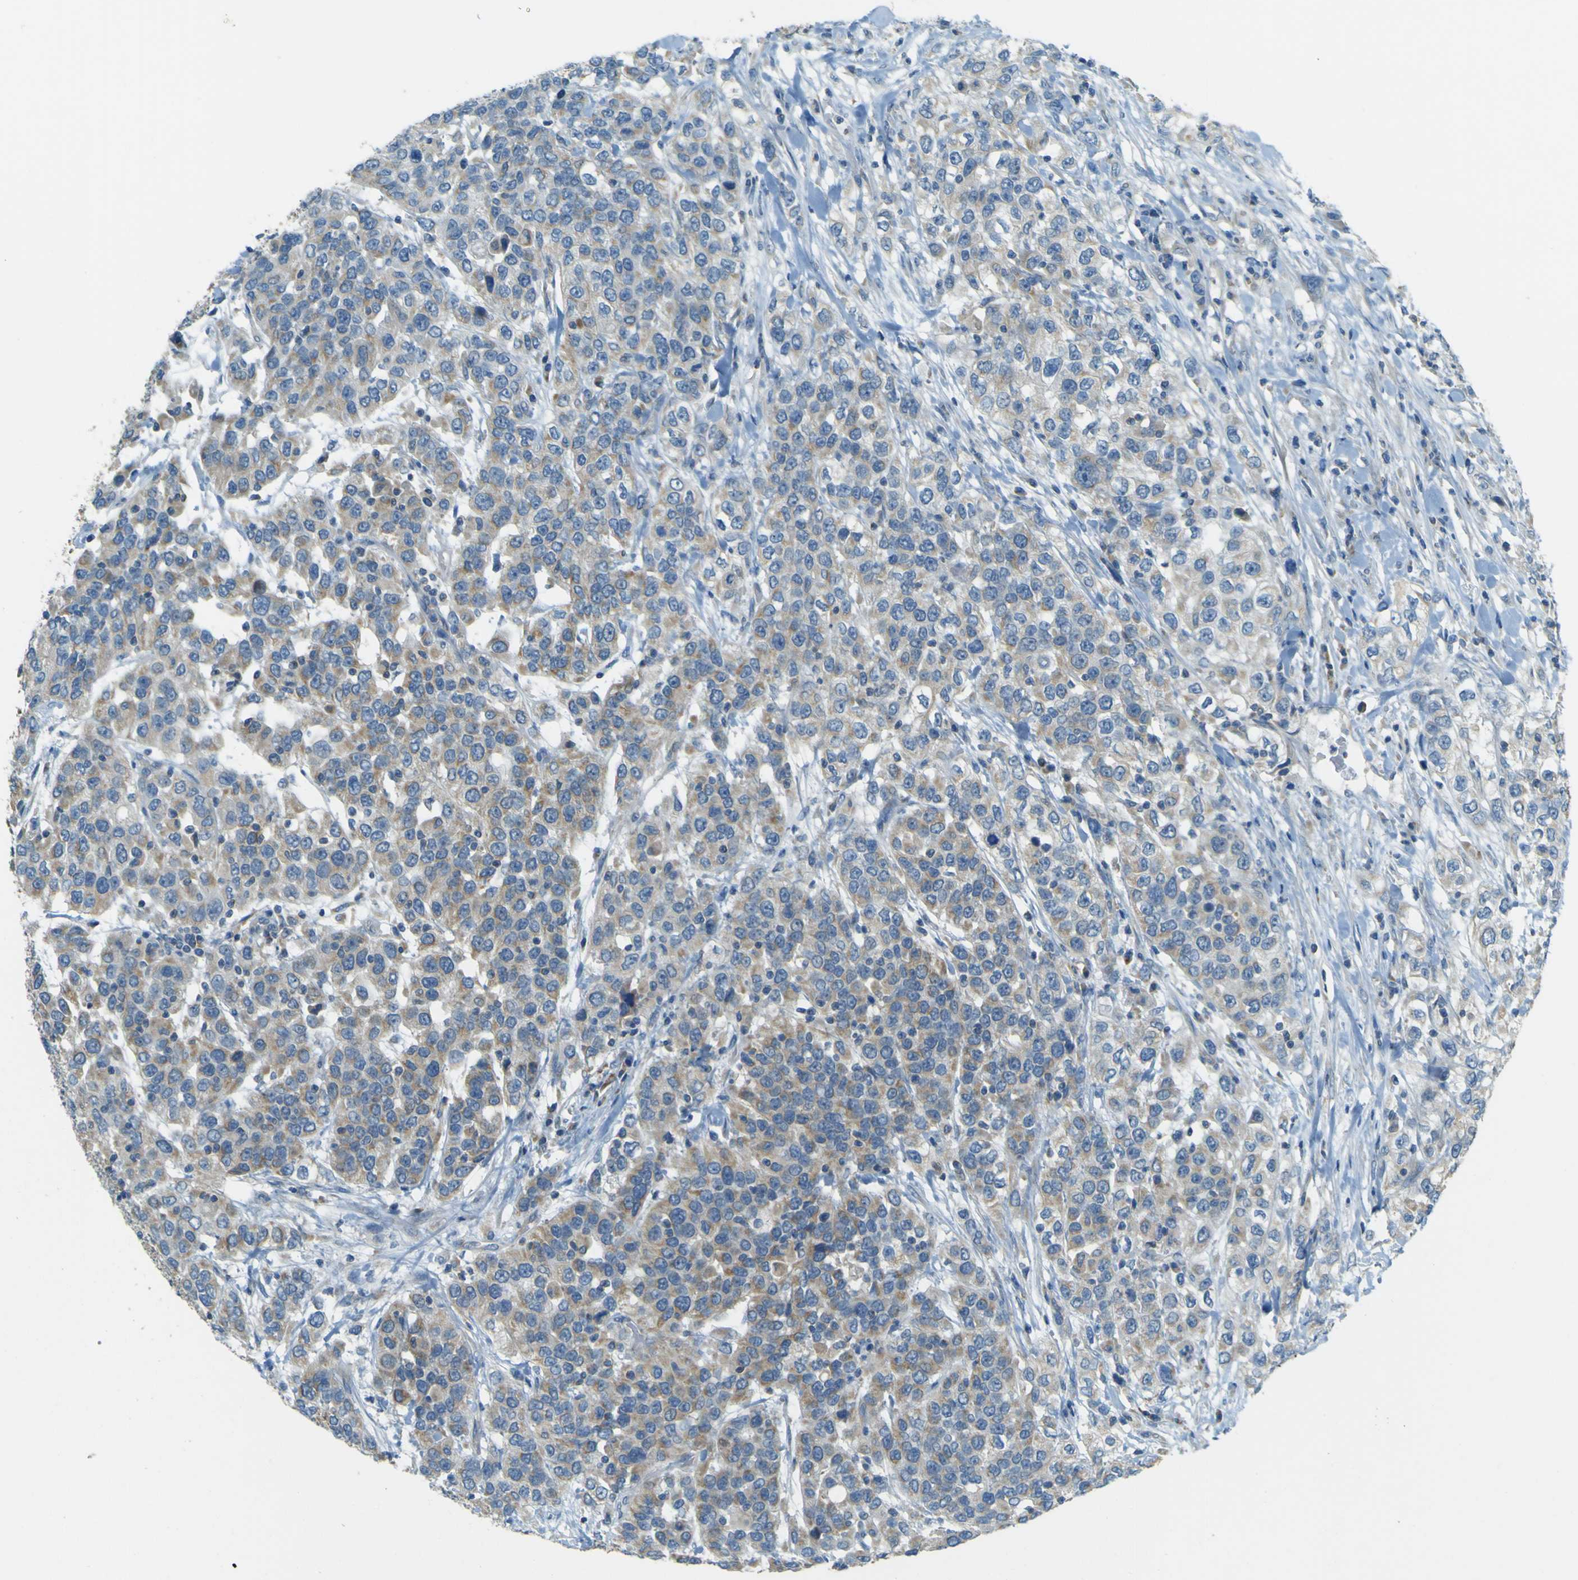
{"staining": {"intensity": "weak", "quantity": "25%-75%", "location": "cytoplasmic/membranous"}, "tissue": "urothelial cancer", "cell_type": "Tumor cells", "image_type": "cancer", "snomed": [{"axis": "morphology", "description": "Urothelial carcinoma, High grade"}, {"axis": "topography", "description": "Urinary bladder"}], "caption": "There is low levels of weak cytoplasmic/membranous positivity in tumor cells of urothelial carcinoma (high-grade), as demonstrated by immunohistochemical staining (brown color).", "gene": "FKTN", "patient": {"sex": "female", "age": 80}}